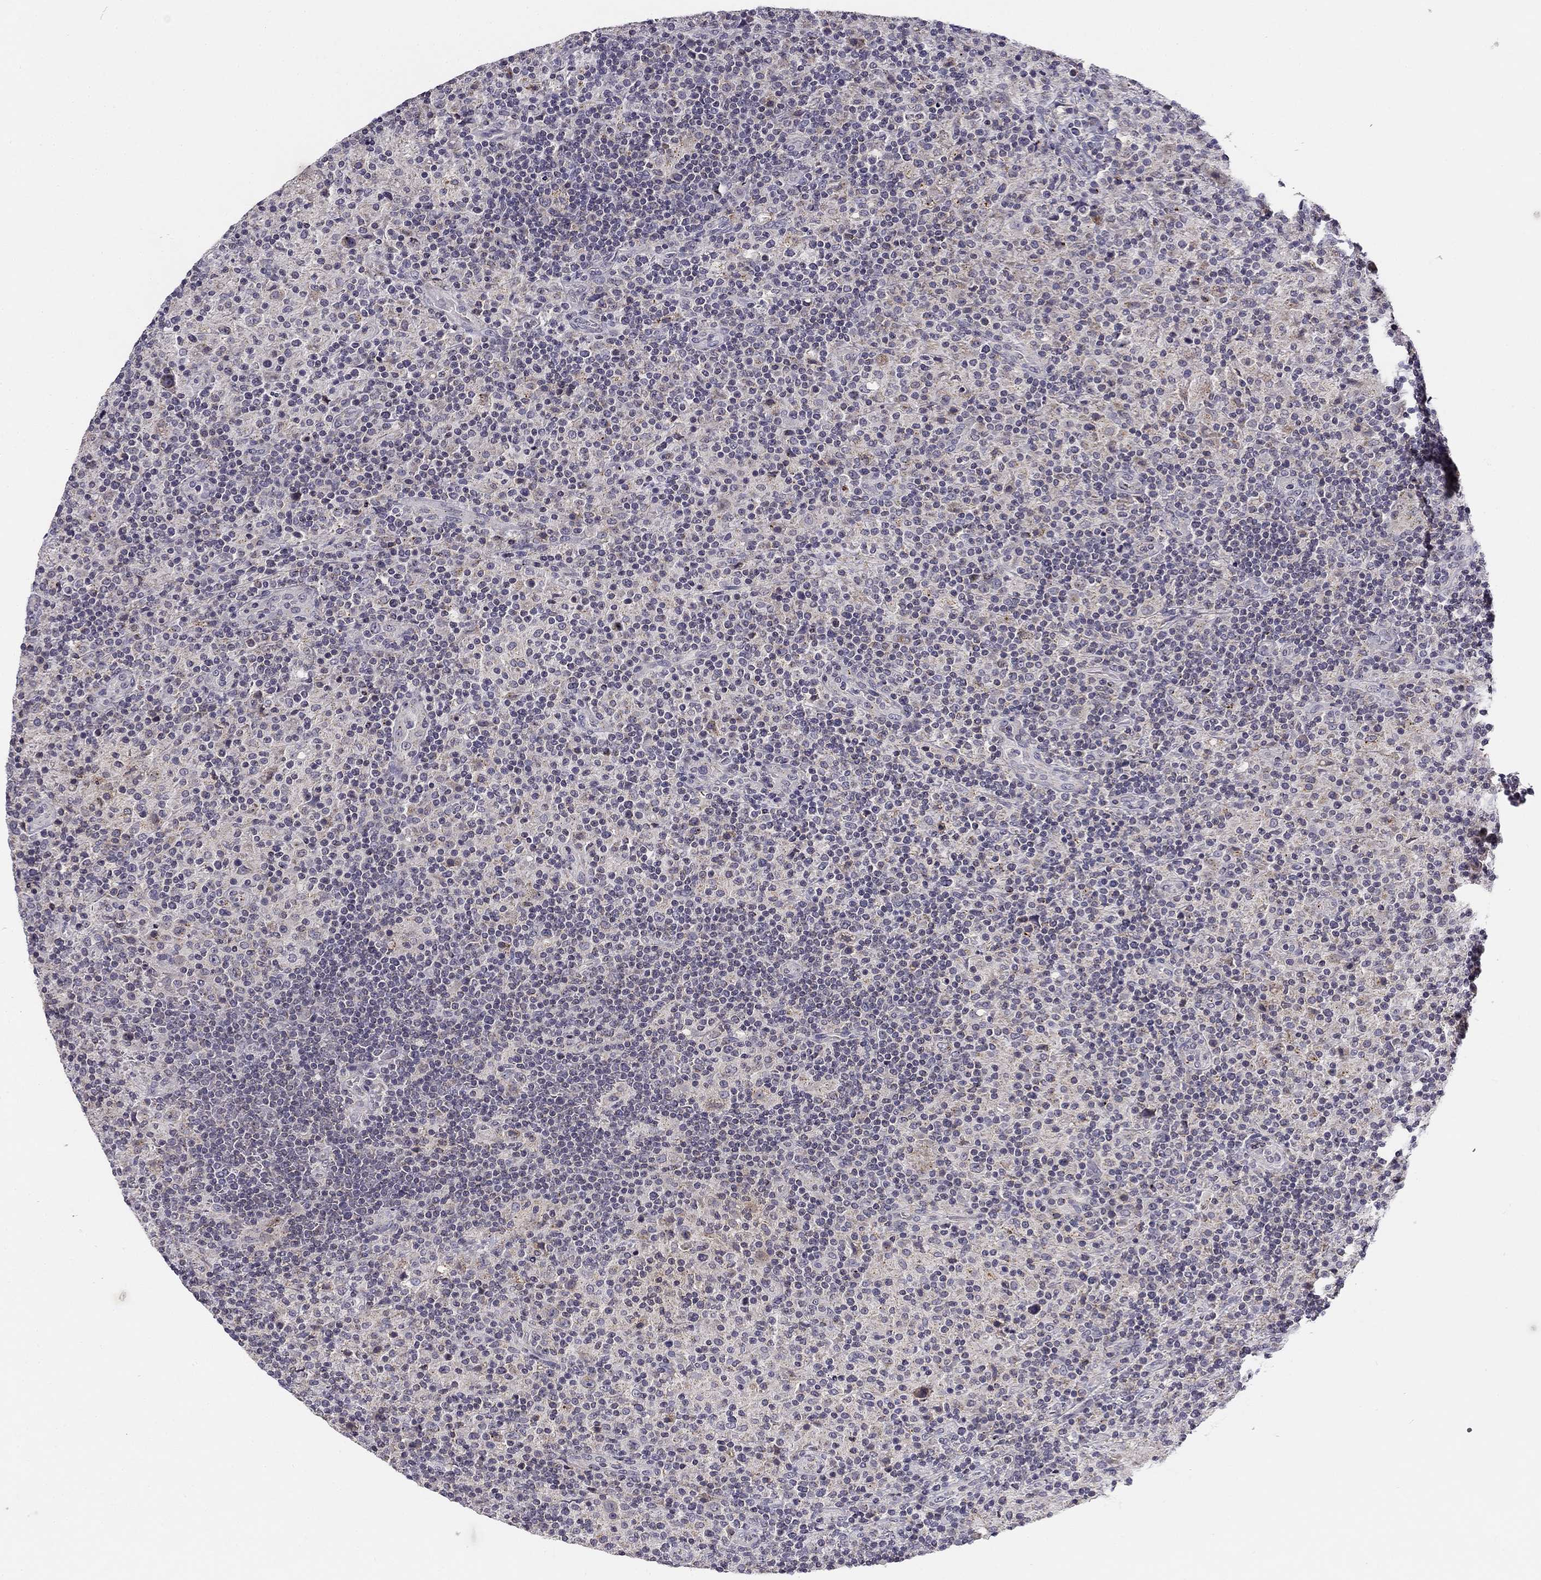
{"staining": {"intensity": "negative", "quantity": "none", "location": "none"}, "tissue": "lymphoma", "cell_type": "Tumor cells", "image_type": "cancer", "snomed": [{"axis": "morphology", "description": "Hodgkin's disease, NOS"}, {"axis": "topography", "description": "Lymph node"}], "caption": "Immunohistochemical staining of human Hodgkin's disease reveals no significant positivity in tumor cells. (DAB (3,3'-diaminobenzidine) IHC, high magnification).", "gene": "CNR1", "patient": {"sex": "male", "age": 70}}